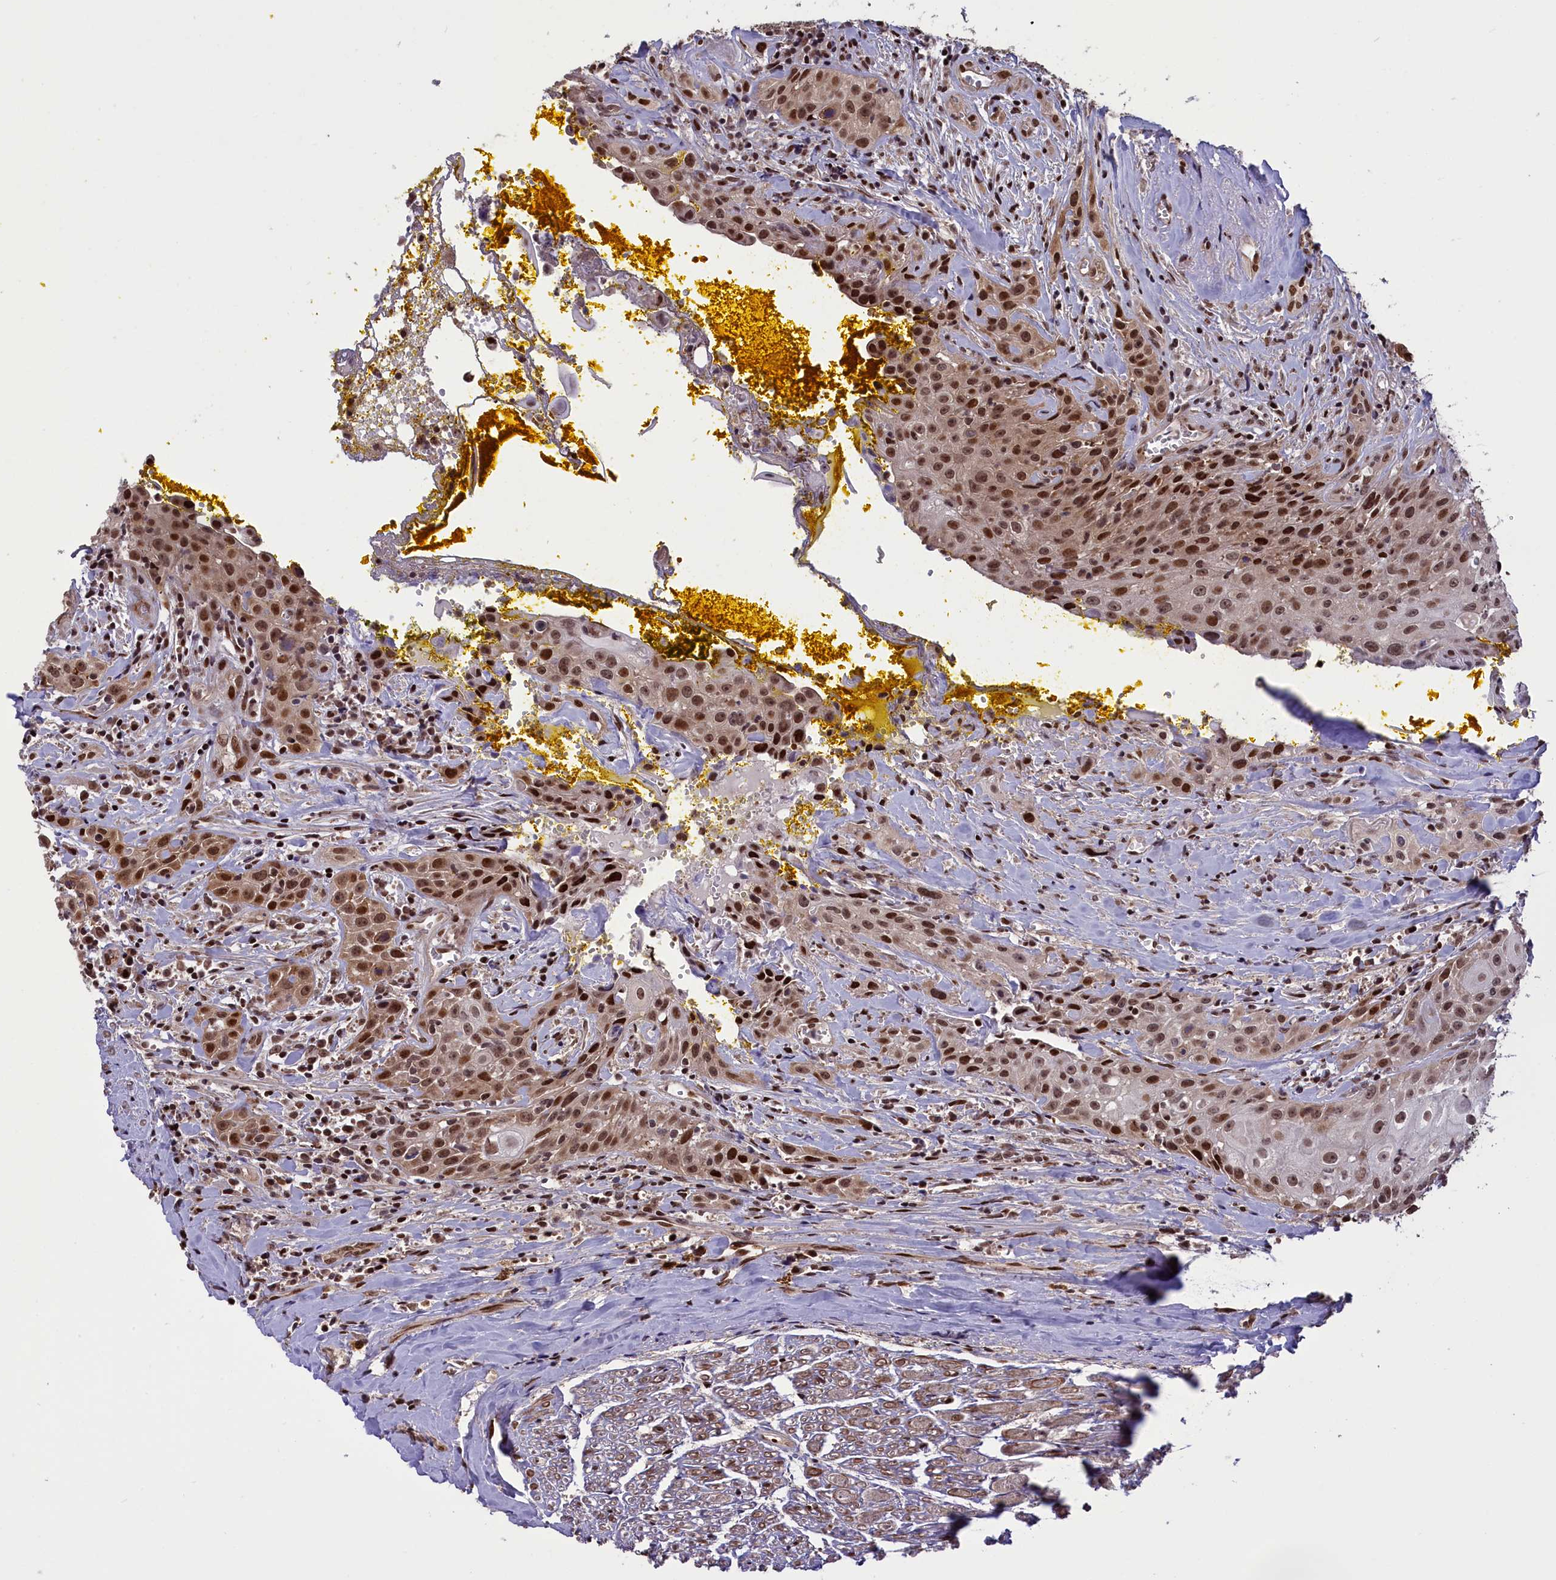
{"staining": {"intensity": "moderate", "quantity": ">75%", "location": "nuclear"}, "tissue": "head and neck cancer", "cell_type": "Tumor cells", "image_type": "cancer", "snomed": [{"axis": "morphology", "description": "Squamous cell carcinoma, NOS"}, {"axis": "topography", "description": "Oral tissue"}, {"axis": "topography", "description": "Head-Neck"}], "caption": "Head and neck cancer (squamous cell carcinoma) was stained to show a protein in brown. There is medium levels of moderate nuclear expression in about >75% of tumor cells.", "gene": "RELB", "patient": {"sex": "female", "age": 82}}